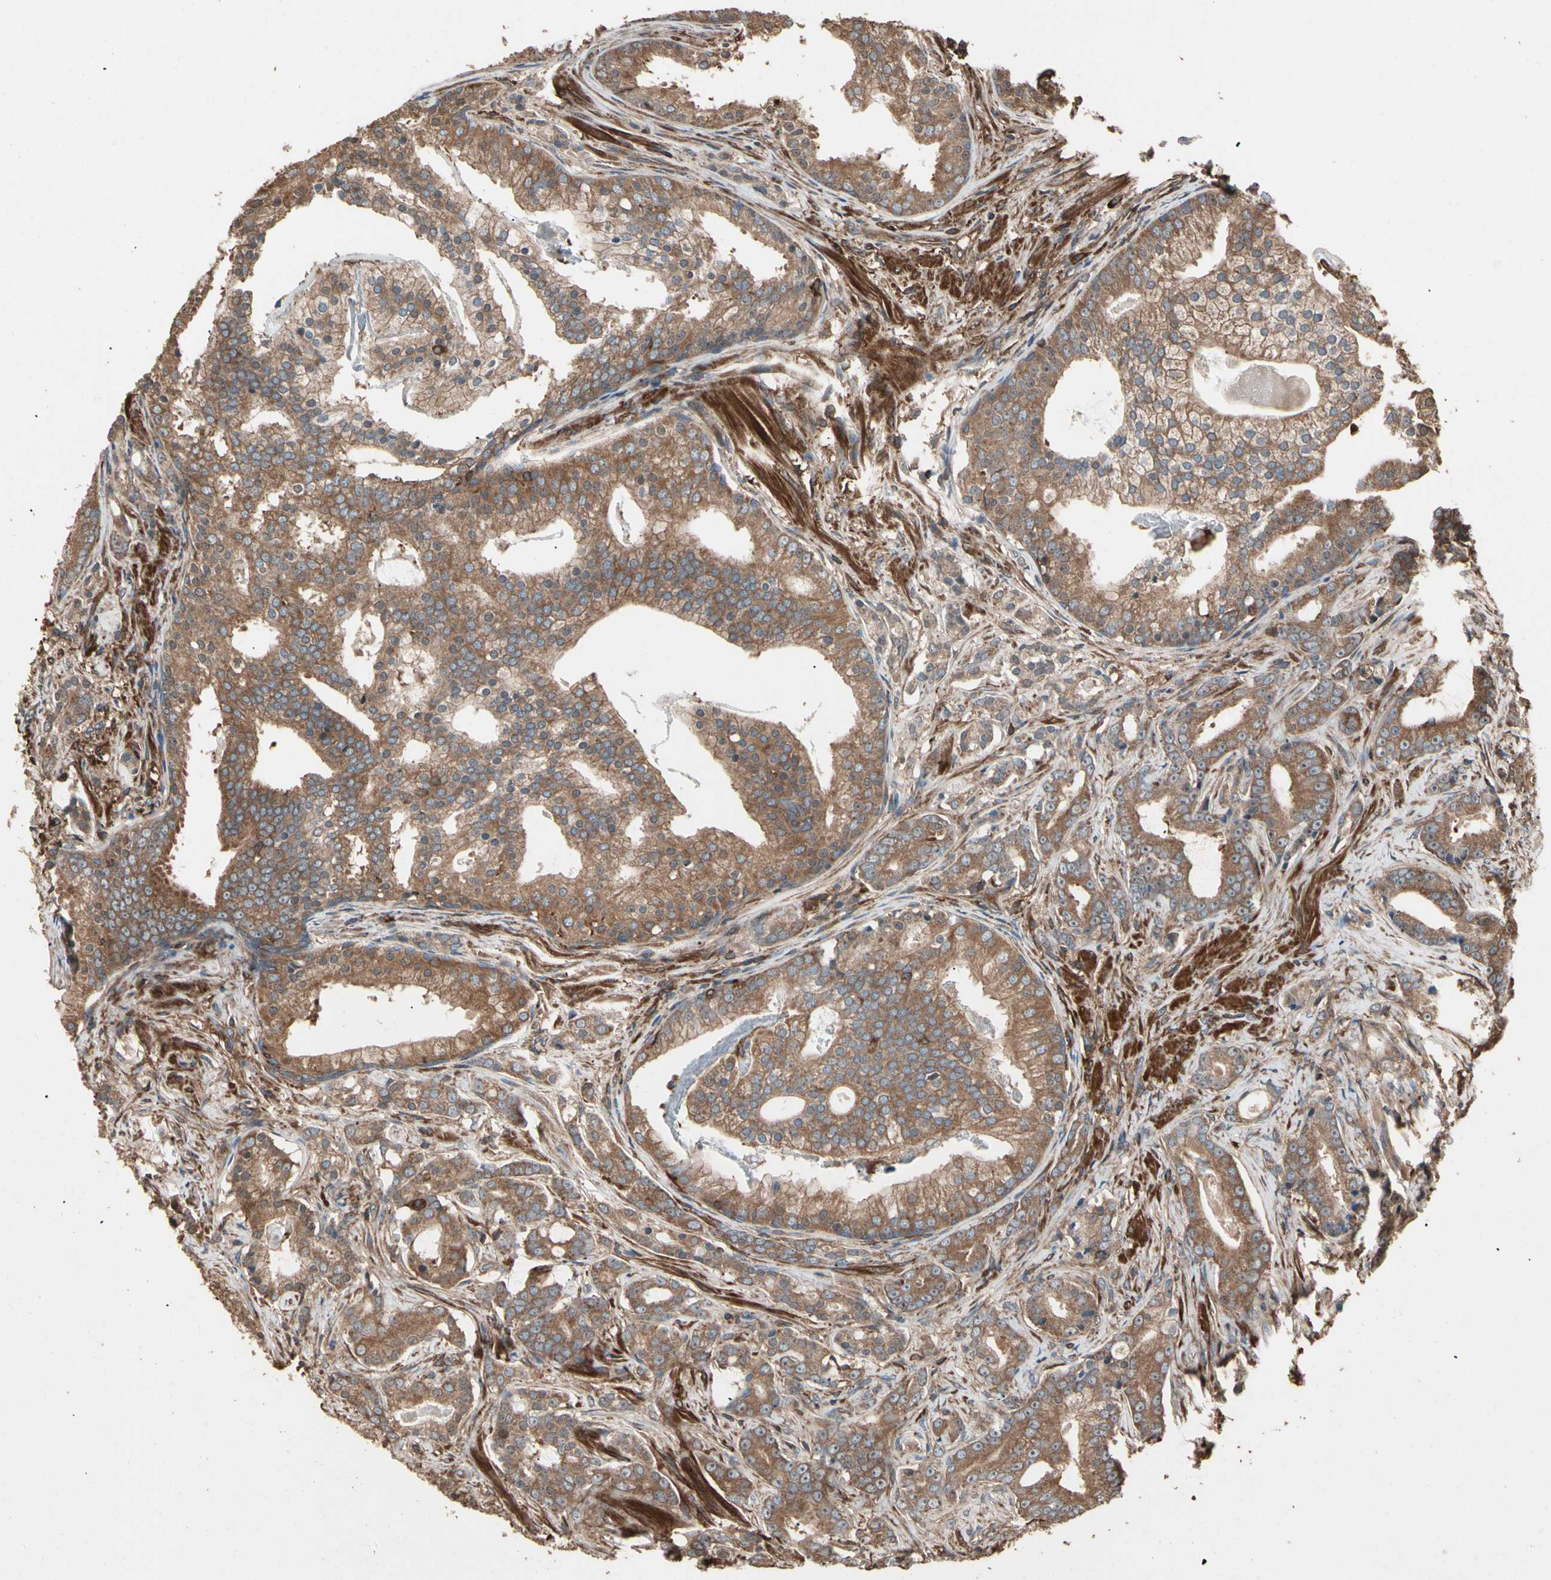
{"staining": {"intensity": "moderate", "quantity": ">75%", "location": "cytoplasmic/membranous"}, "tissue": "prostate cancer", "cell_type": "Tumor cells", "image_type": "cancer", "snomed": [{"axis": "morphology", "description": "Adenocarcinoma, Low grade"}, {"axis": "topography", "description": "Prostate"}], "caption": "Immunohistochemical staining of low-grade adenocarcinoma (prostate) demonstrates medium levels of moderate cytoplasmic/membranous positivity in approximately >75% of tumor cells. (DAB (3,3'-diaminobenzidine) = brown stain, brightfield microscopy at high magnification).", "gene": "AGBL2", "patient": {"sex": "male", "age": 58}}